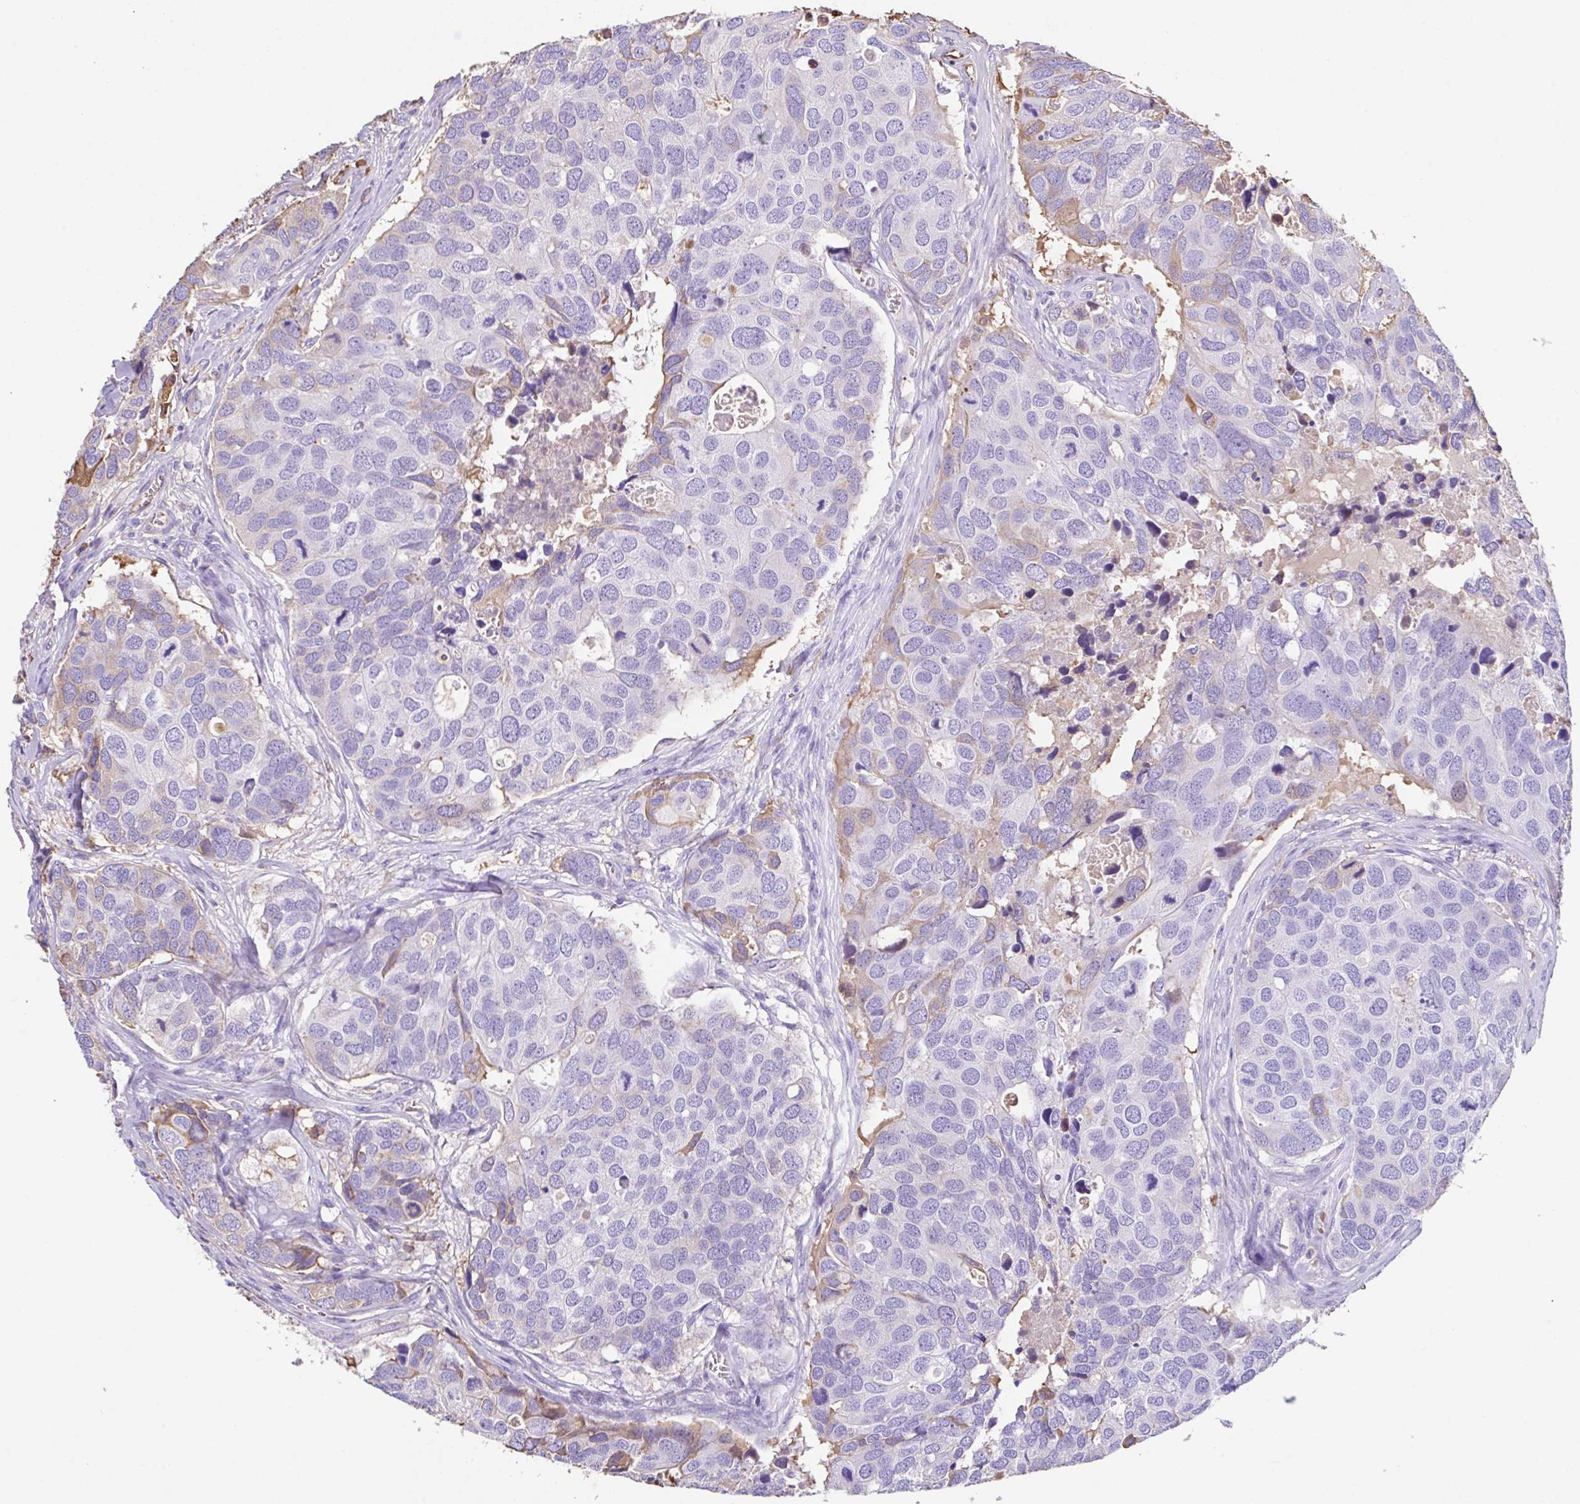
{"staining": {"intensity": "weak", "quantity": "<25%", "location": "cytoplasmic/membranous"}, "tissue": "breast cancer", "cell_type": "Tumor cells", "image_type": "cancer", "snomed": [{"axis": "morphology", "description": "Duct carcinoma"}, {"axis": "topography", "description": "Breast"}], "caption": "Immunohistochemistry of intraductal carcinoma (breast) reveals no staining in tumor cells. (DAB (3,3'-diaminobenzidine) immunohistochemistry visualized using brightfield microscopy, high magnification).", "gene": "HOXC12", "patient": {"sex": "female", "age": 83}}